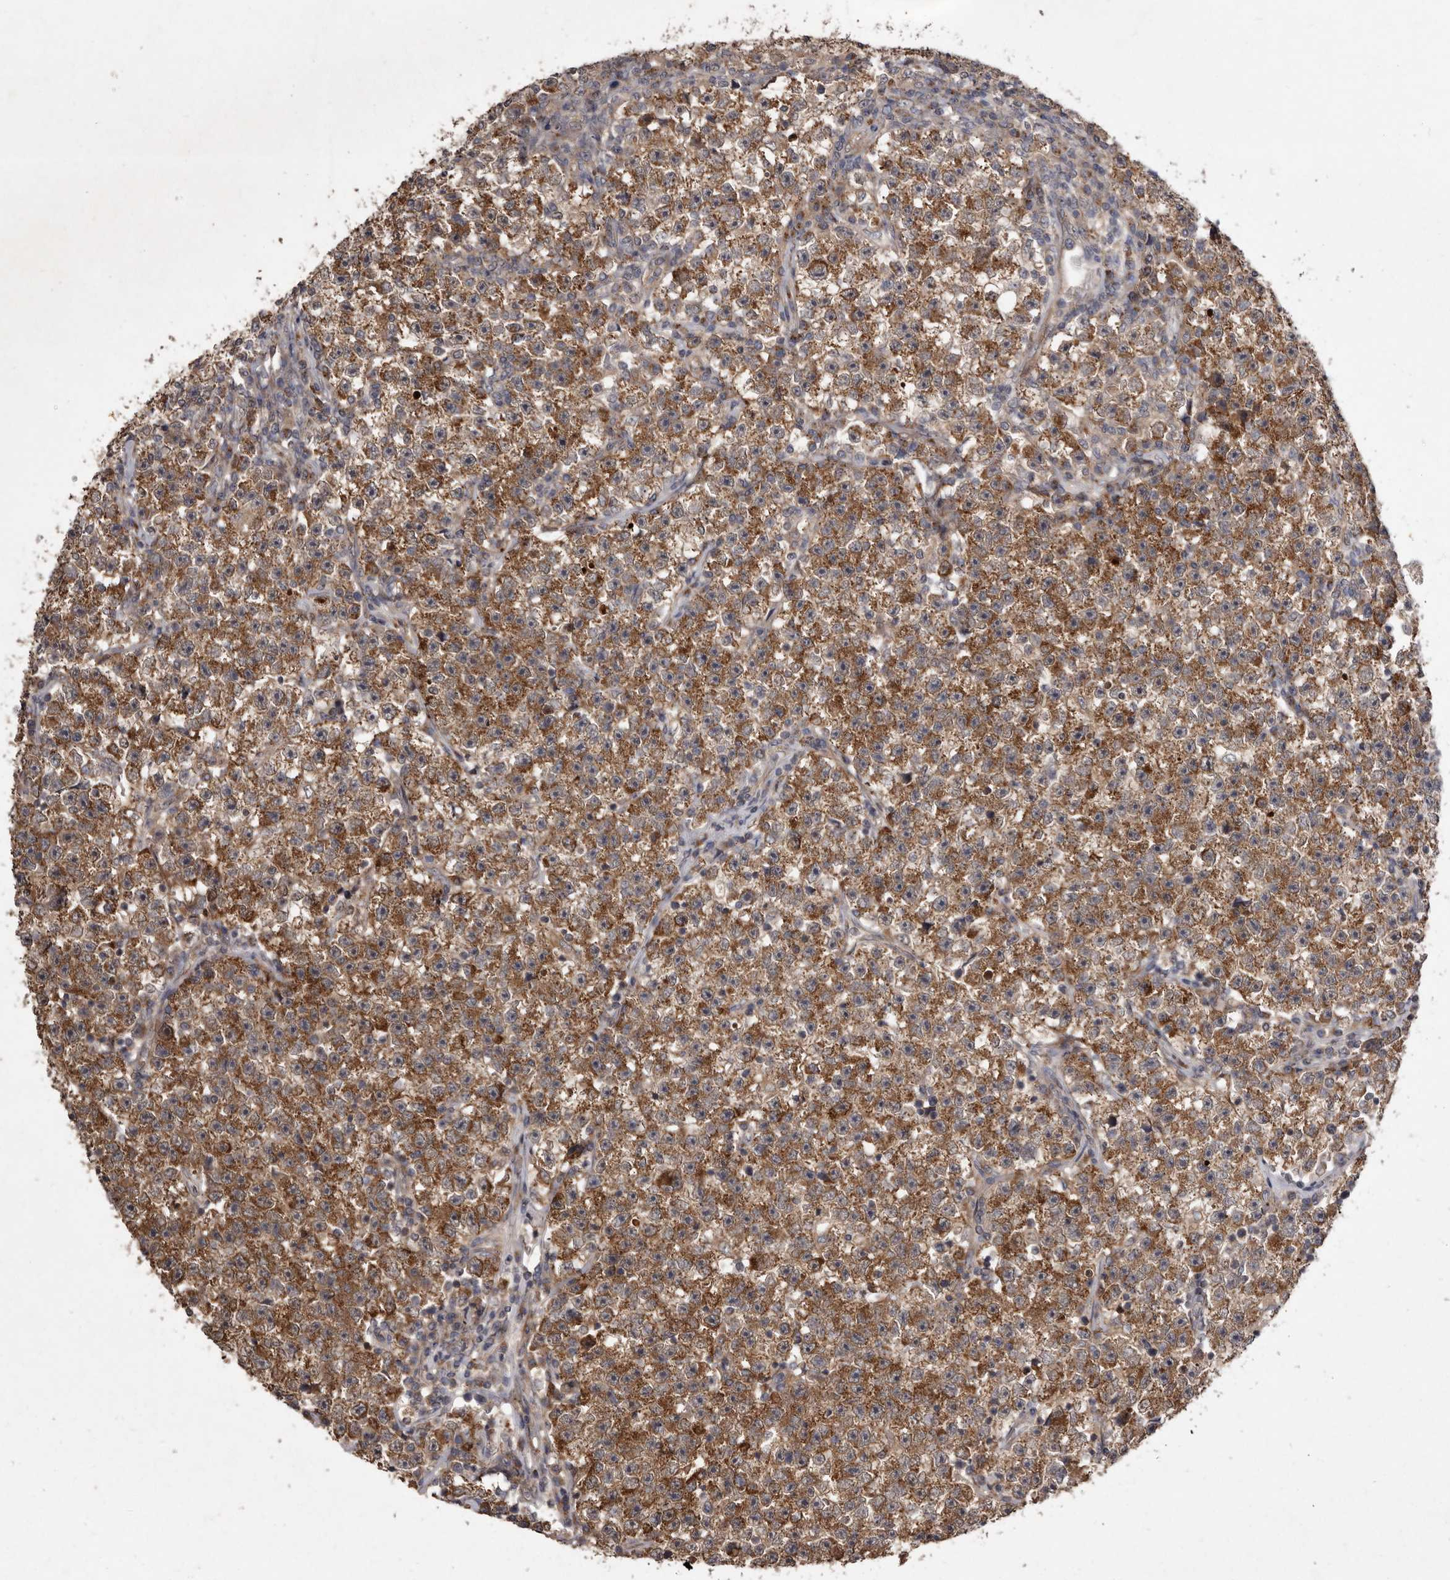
{"staining": {"intensity": "moderate", "quantity": ">75%", "location": "cytoplasmic/membranous"}, "tissue": "testis cancer", "cell_type": "Tumor cells", "image_type": "cancer", "snomed": [{"axis": "morphology", "description": "Seminoma, NOS"}, {"axis": "topography", "description": "Testis"}], "caption": "An immunohistochemistry histopathology image of neoplastic tissue is shown. Protein staining in brown shows moderate cytoplasmic/membranous positivity in seminoma (testis) within tumor cells.", "gene": "FLAD1", "patient": {"sex": "male", "age": 22}}